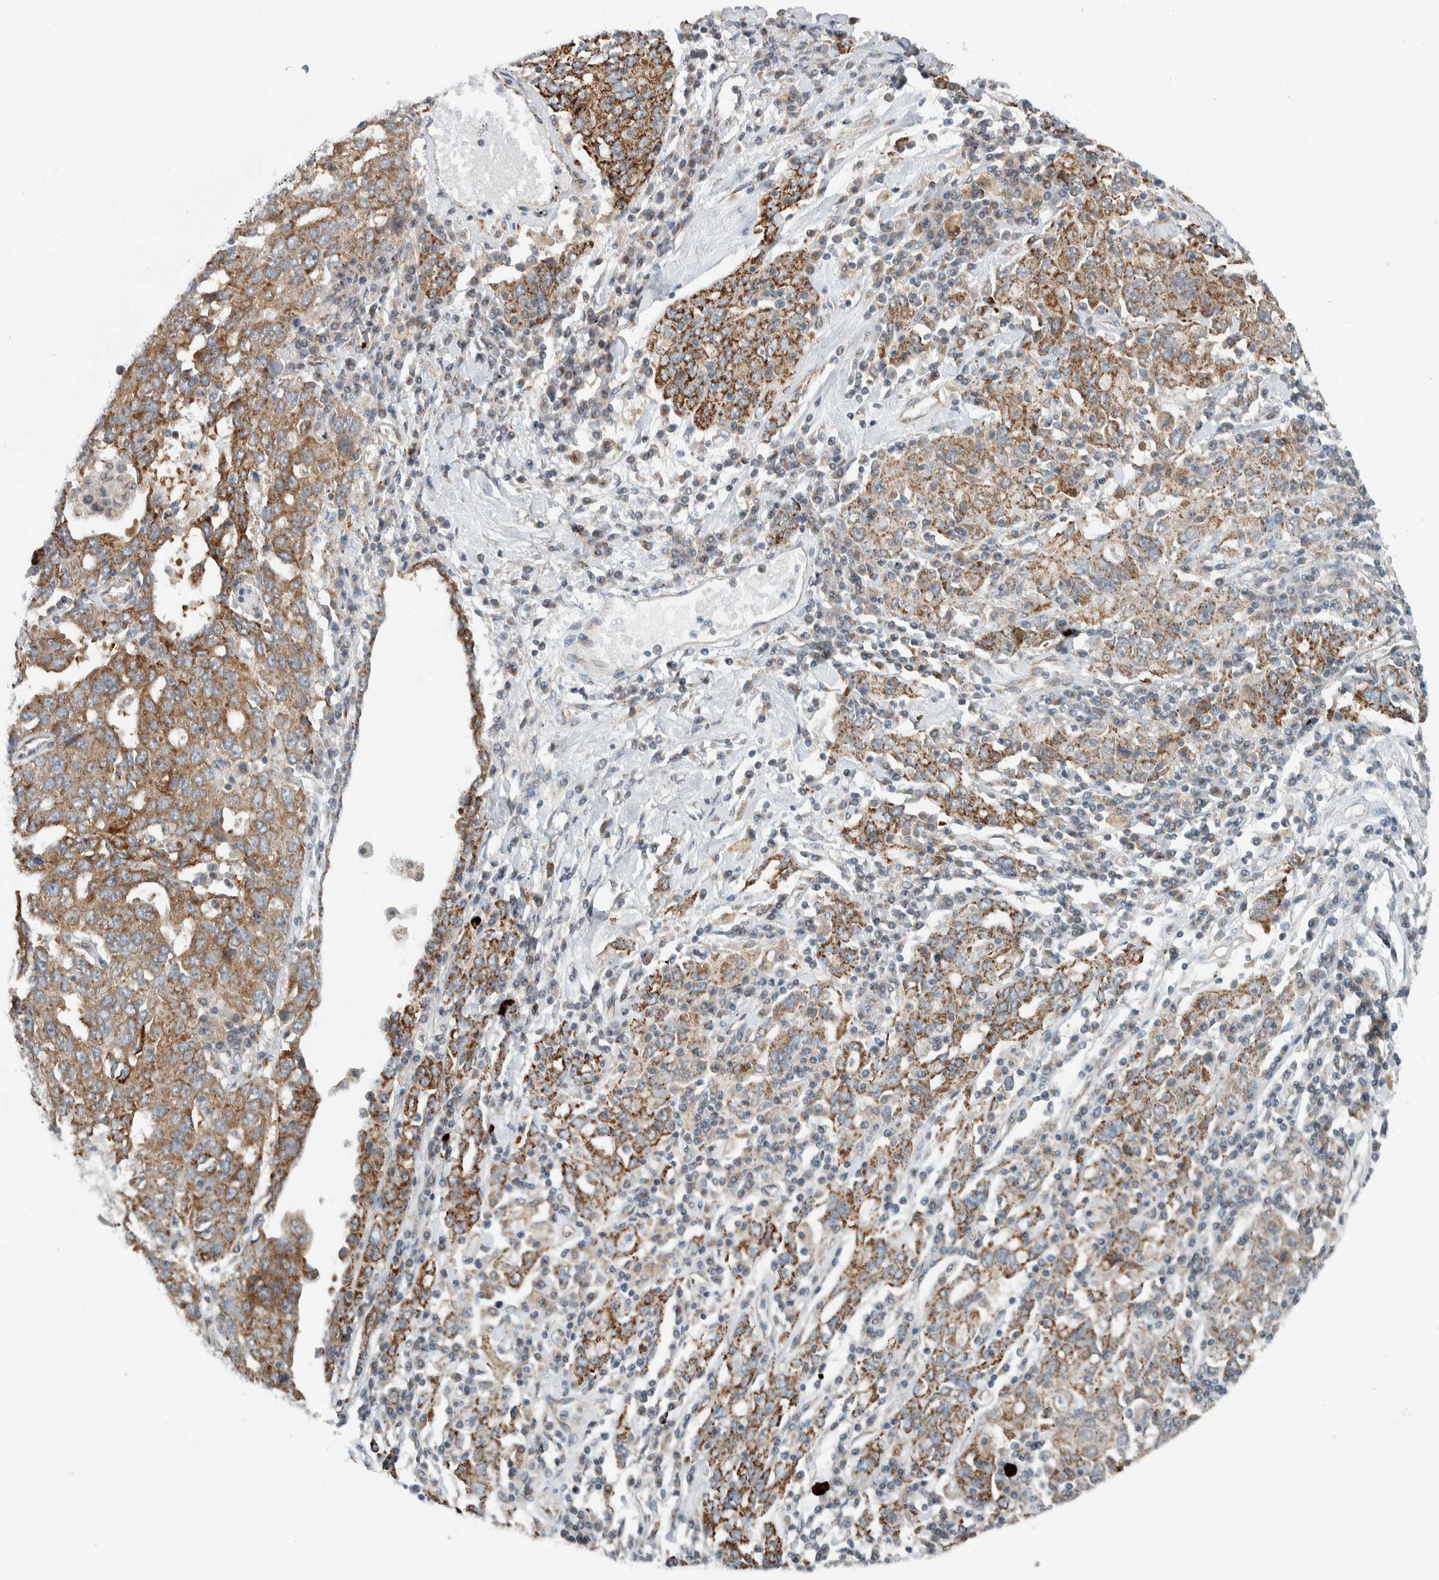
{"staining": {"intensity": "moderate", "quantity": ">75%", "location": "cytoplasmic/membranous"}, "tissue": "ovarian cancer", "cell_type": "Tumor cells", "image_type": "cancer", "snomed": [{"axis": "morphology", "description": "Carcinoma, endometroid"}, {"axis": "topography", "description": "Ovary"}], "caption": "Ovarian endometroid carcinoma was stained to show a protein in brown. There is medium levels of moderate cytoplasmic/membranous positivity in approximately >75% of tumor cells. The staining was performed using DAB, with brown indicating positive protein expression. Nuclei are stained blue with hematoxylin.", "gene": "RERE", "patient": {"sex": "female", "age": 62}}